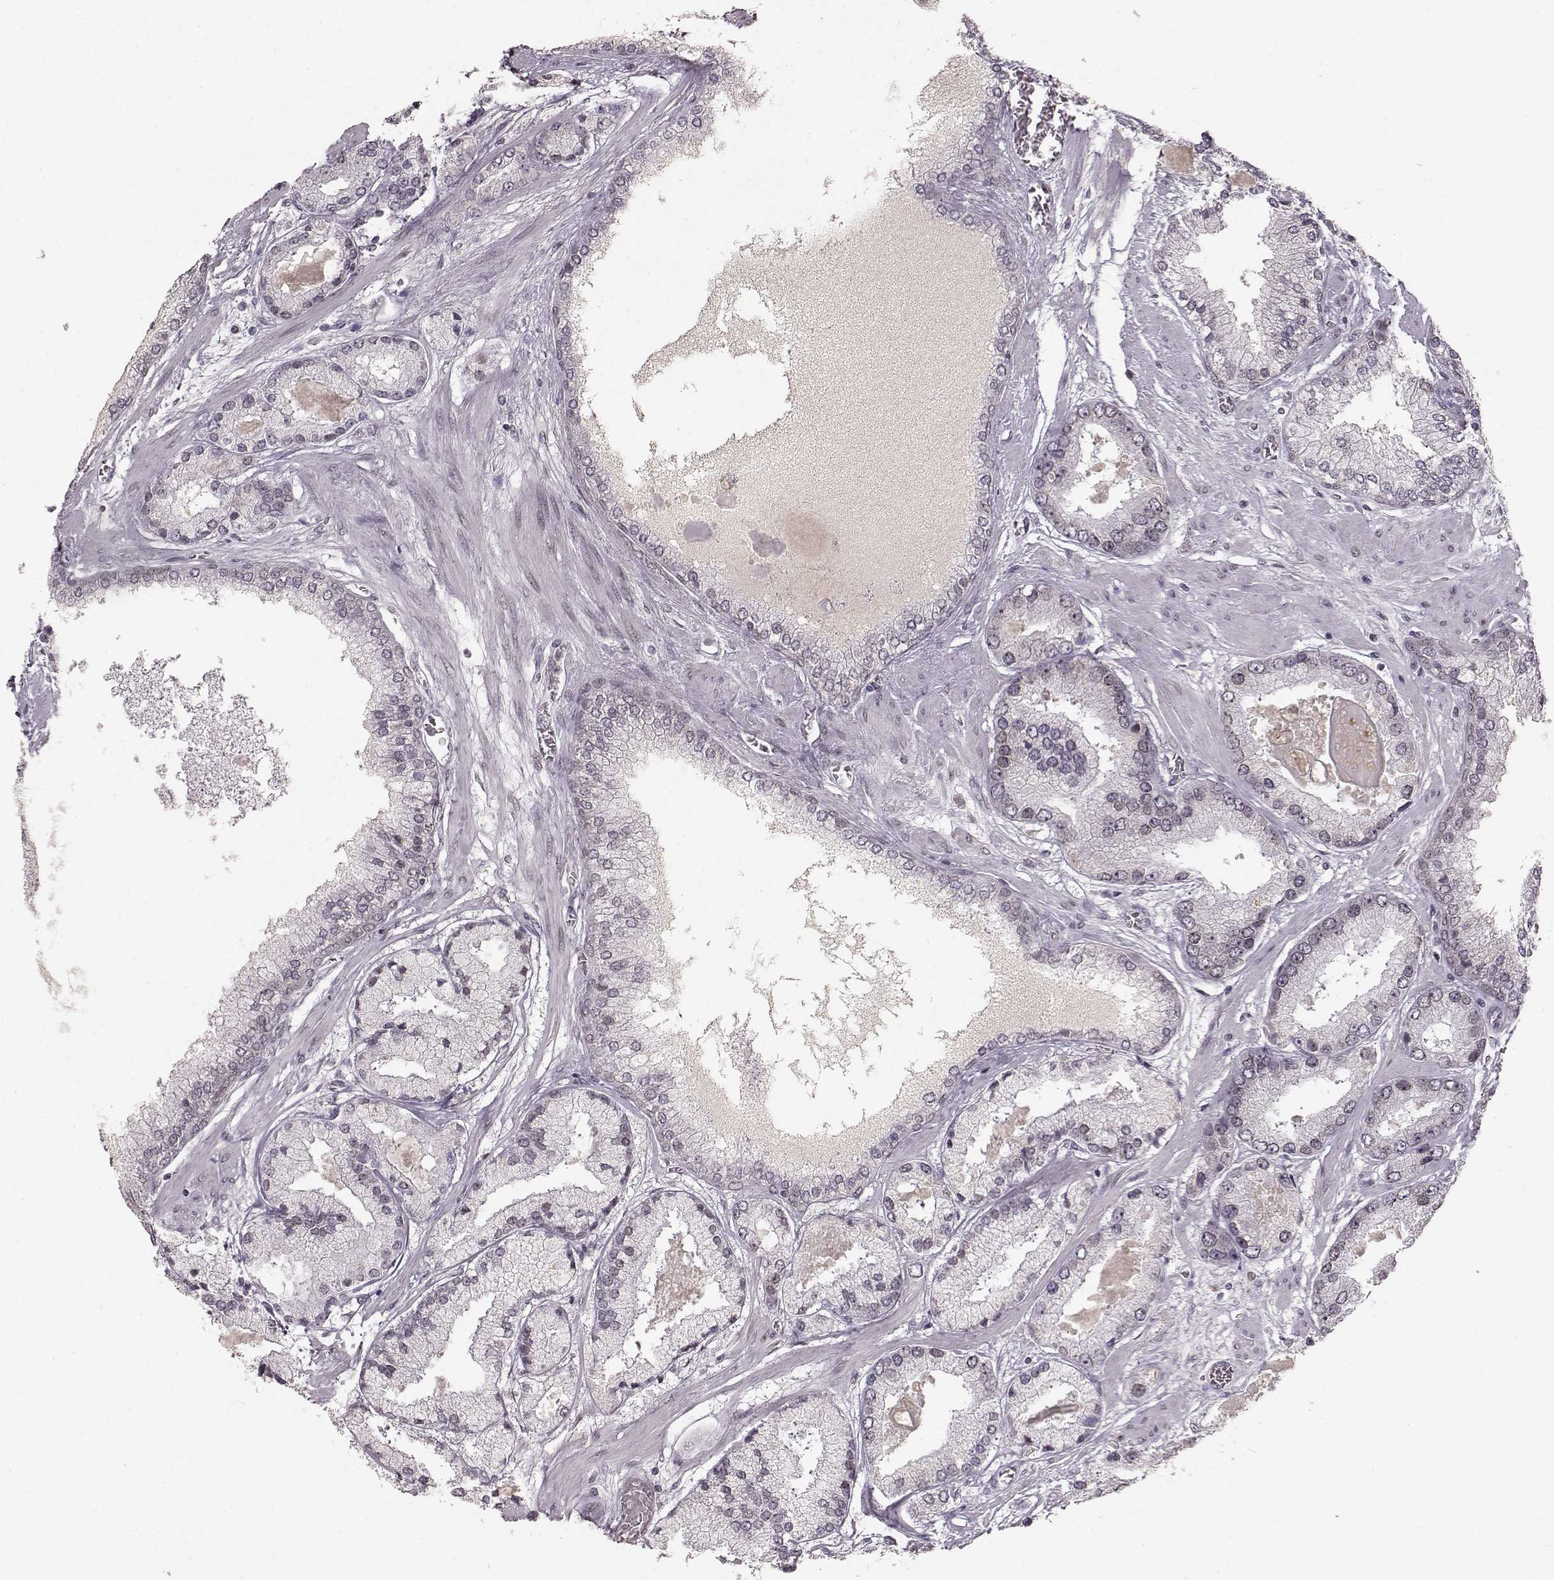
{"staining": {"intensity": "weak", "quantity": "<25%", "location": "cytoplasmic/membranous,nuclear"}, "tissue": "prostate cancer", "cell_type": "Tumor cells", "image_type": "cancer", "snomed": [{"axis": "morphology", "description": "Adenocarcinoma, High grade"}, {"axis": "topography", "description": "Prostate"}], "caption": "Prostate cancer (high-grade adenocarcinoma) was stained to show a protein in brown. There is no significant staining in tumor cells.", "gene": "DCAF12", "patient": {"sex": "male", "age": 67}}